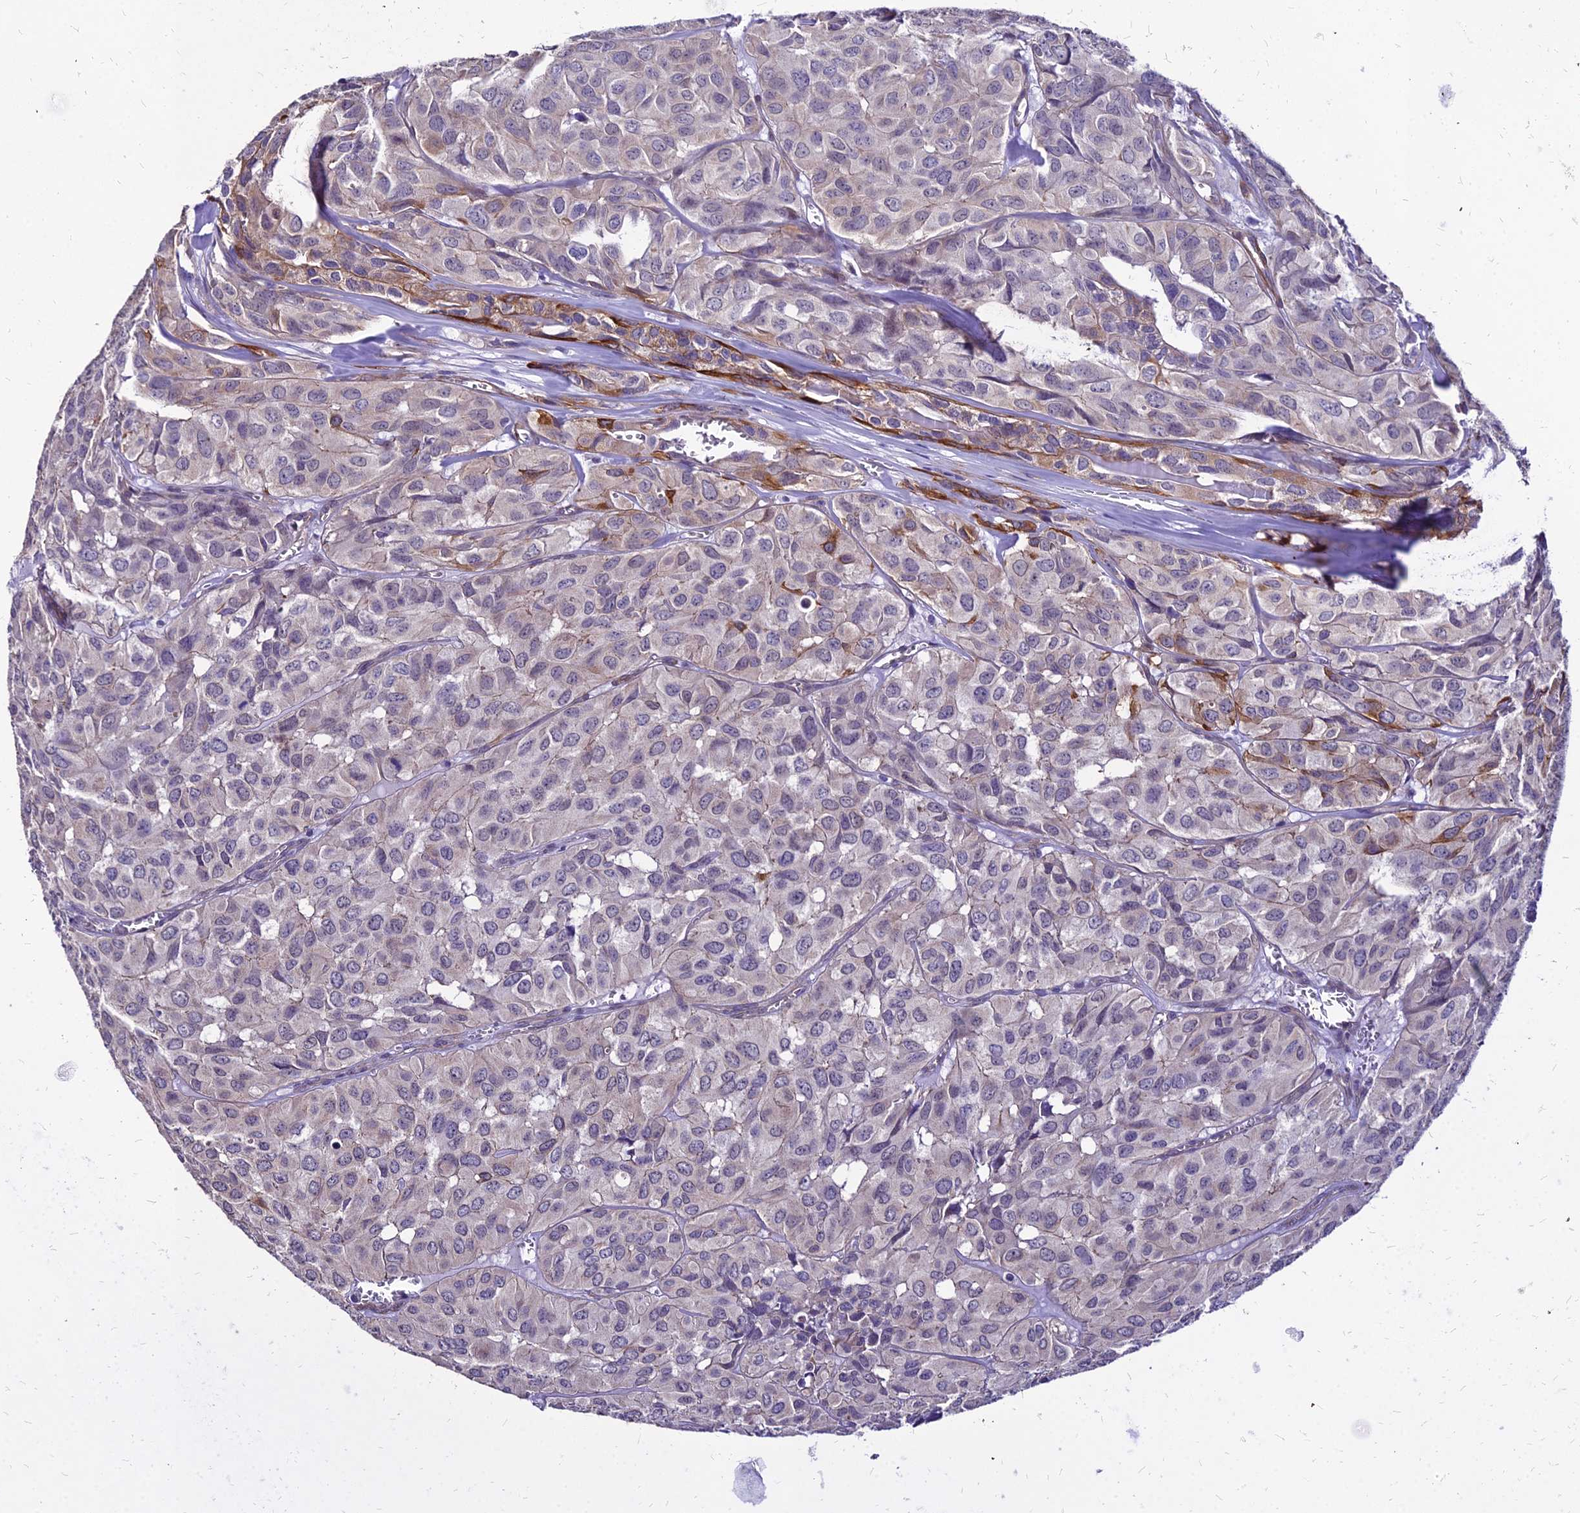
{"staining": {"intensity": "negative", "quantity": "none", "location": "none"}, "tissue": "head and neck cancer", "cell_type": "Tumor cells", "image_type": "cancer", "snomed": [{"axis": "morphology", "description": "Adenocarcinoma, NOS"}, {"axis": "topography", "description": "Salivary gland, NOS"}, {"axis": "topography", "description": "Head-Neck"}], "caption": "Immunohistochemistry (IHC) histopathology image of neoplastic tissue: head and neck cancer stained with DAB reveals no significant protein expression in tumor cells.", "gene": "YEATS2", "patient": {"sex": "female", "age": 76}}